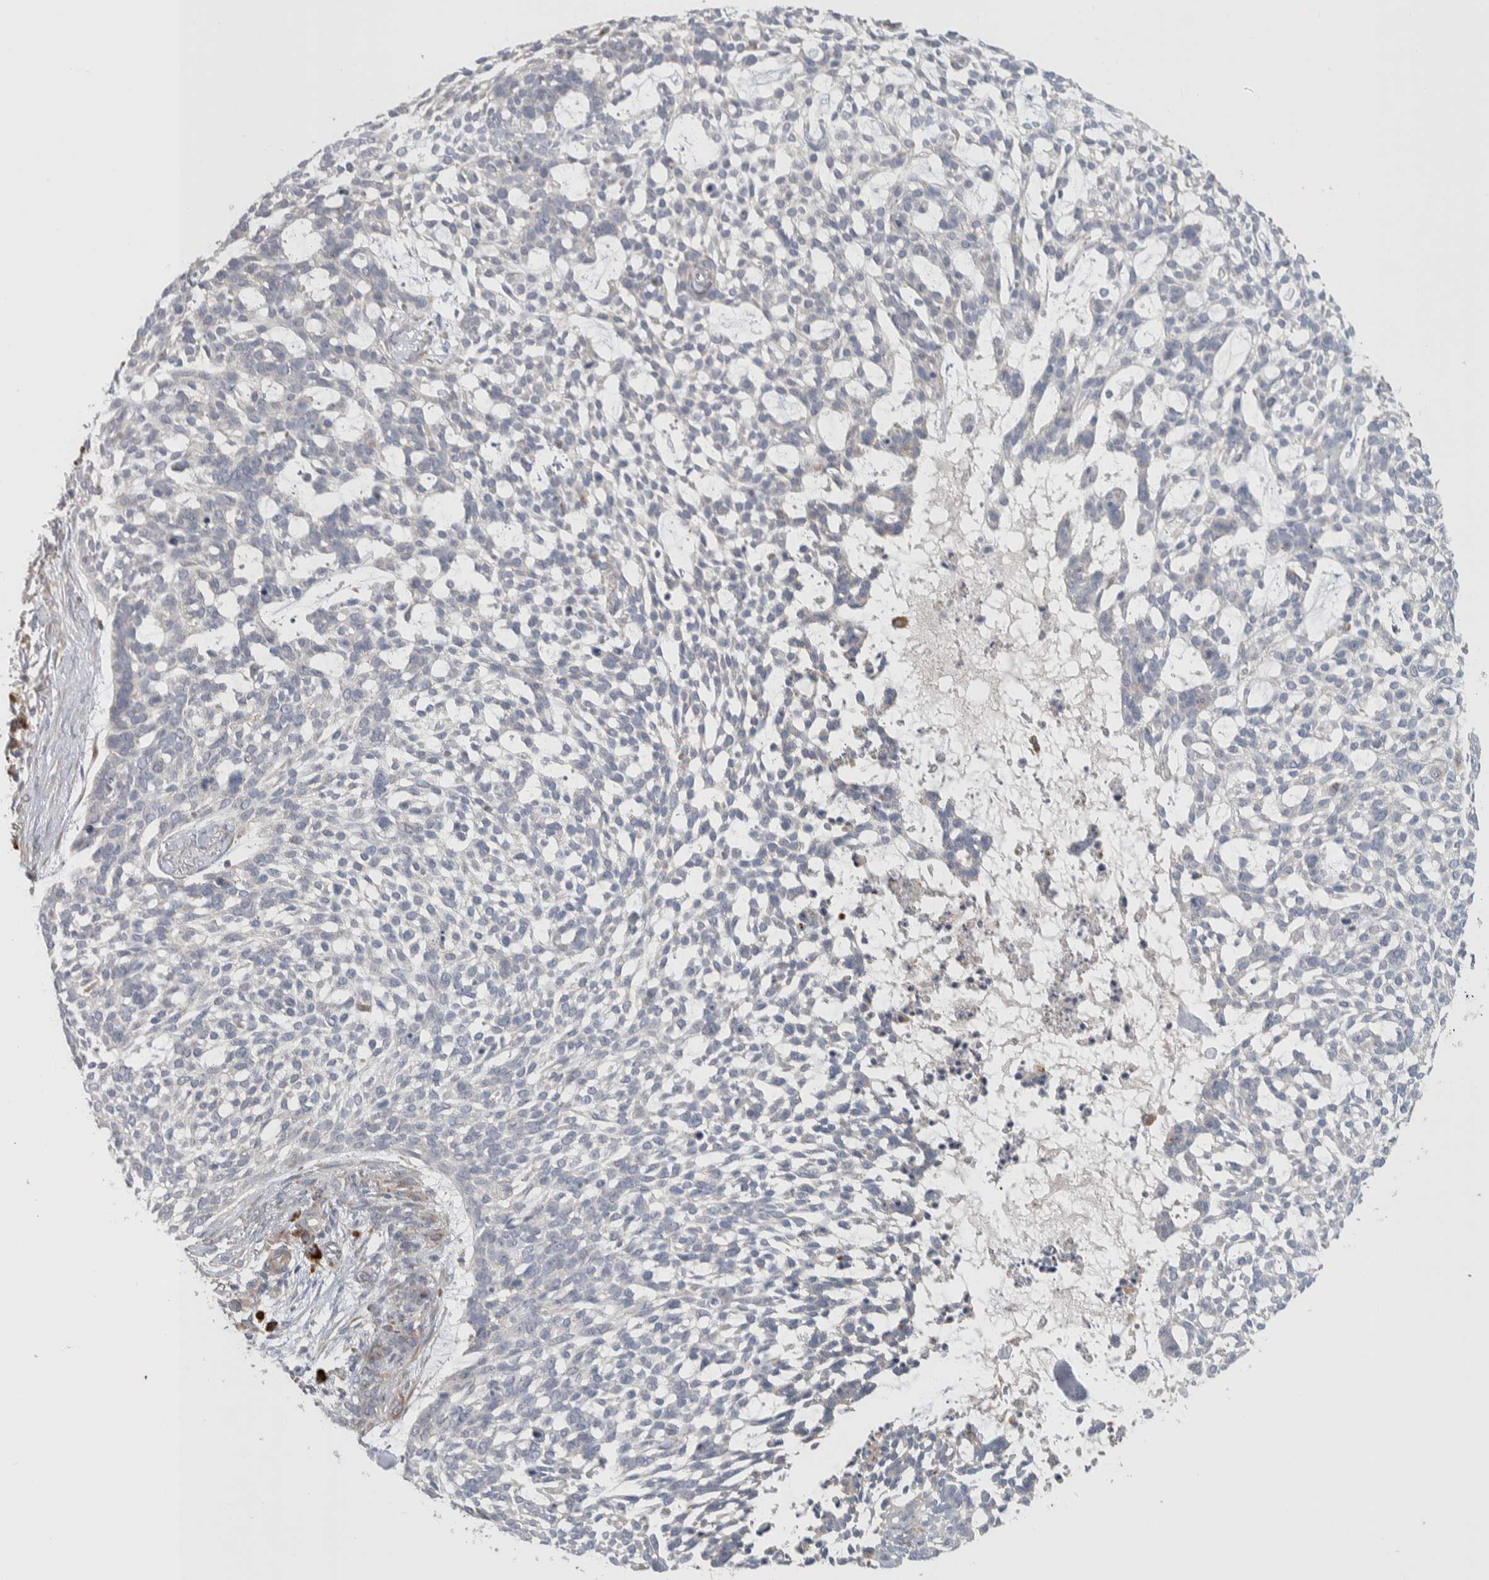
{"staining": {"intensity": "negative", "quantity": "none", "location": "none"}, "tissue": "skin cancer", "cell_type": "Tumor cells", "image_type": "cancer", "snomed": [{"axis": "morphology", "description": "Basal cell carcinoma"}, {"axis": "topography", "description": "Skin"}], "caption": "Immunohistochemistry (IHC) micrograph of human skin cancer (basal cell carcinoma) stained for a protein (brown), which reveals no staining in tumor cells.", "gene": "ADCY8", "patient": {"sex": "female", "age": 64}}